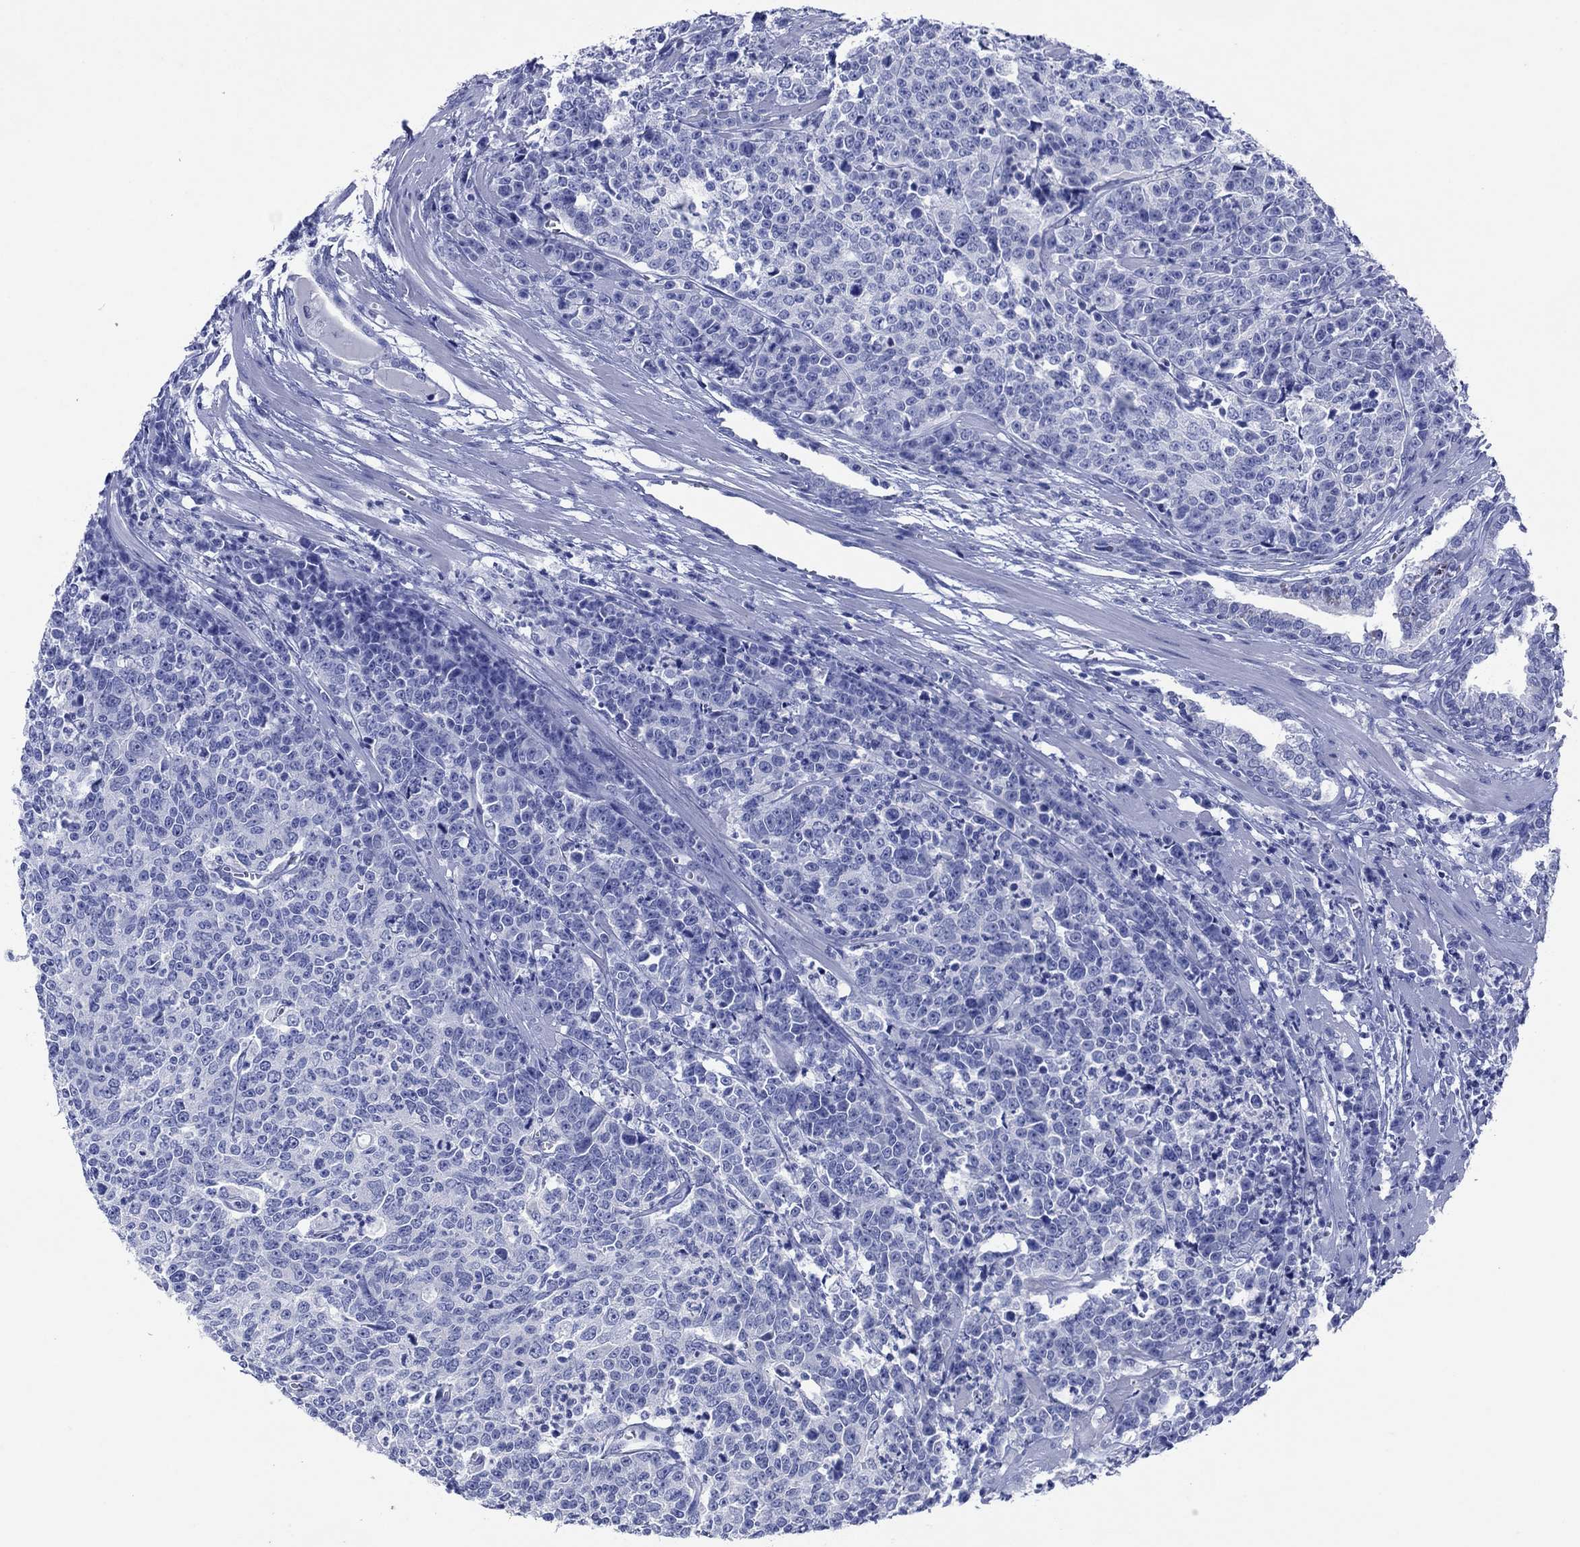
{"staining": {"intensity": "negative", "quantity": "none", "location": "none"}, "tissue": "prostate cancer", "cell_type": "Tumor cells", "image_type": "cancer", "snomed": [{"axis": "morphology", "description": "Adenocarcinoma, NOS"}, {"axis": "topography", "description": "Prostate"}], "caption": "The histopathology image reveals no staining of tumor cells in prostate cancer. (DAB (3,3'-diaminobenzidine) IHC, high magnification).", "gene": "ATP4A", "patient": {"sex": "male", "age": 67}}